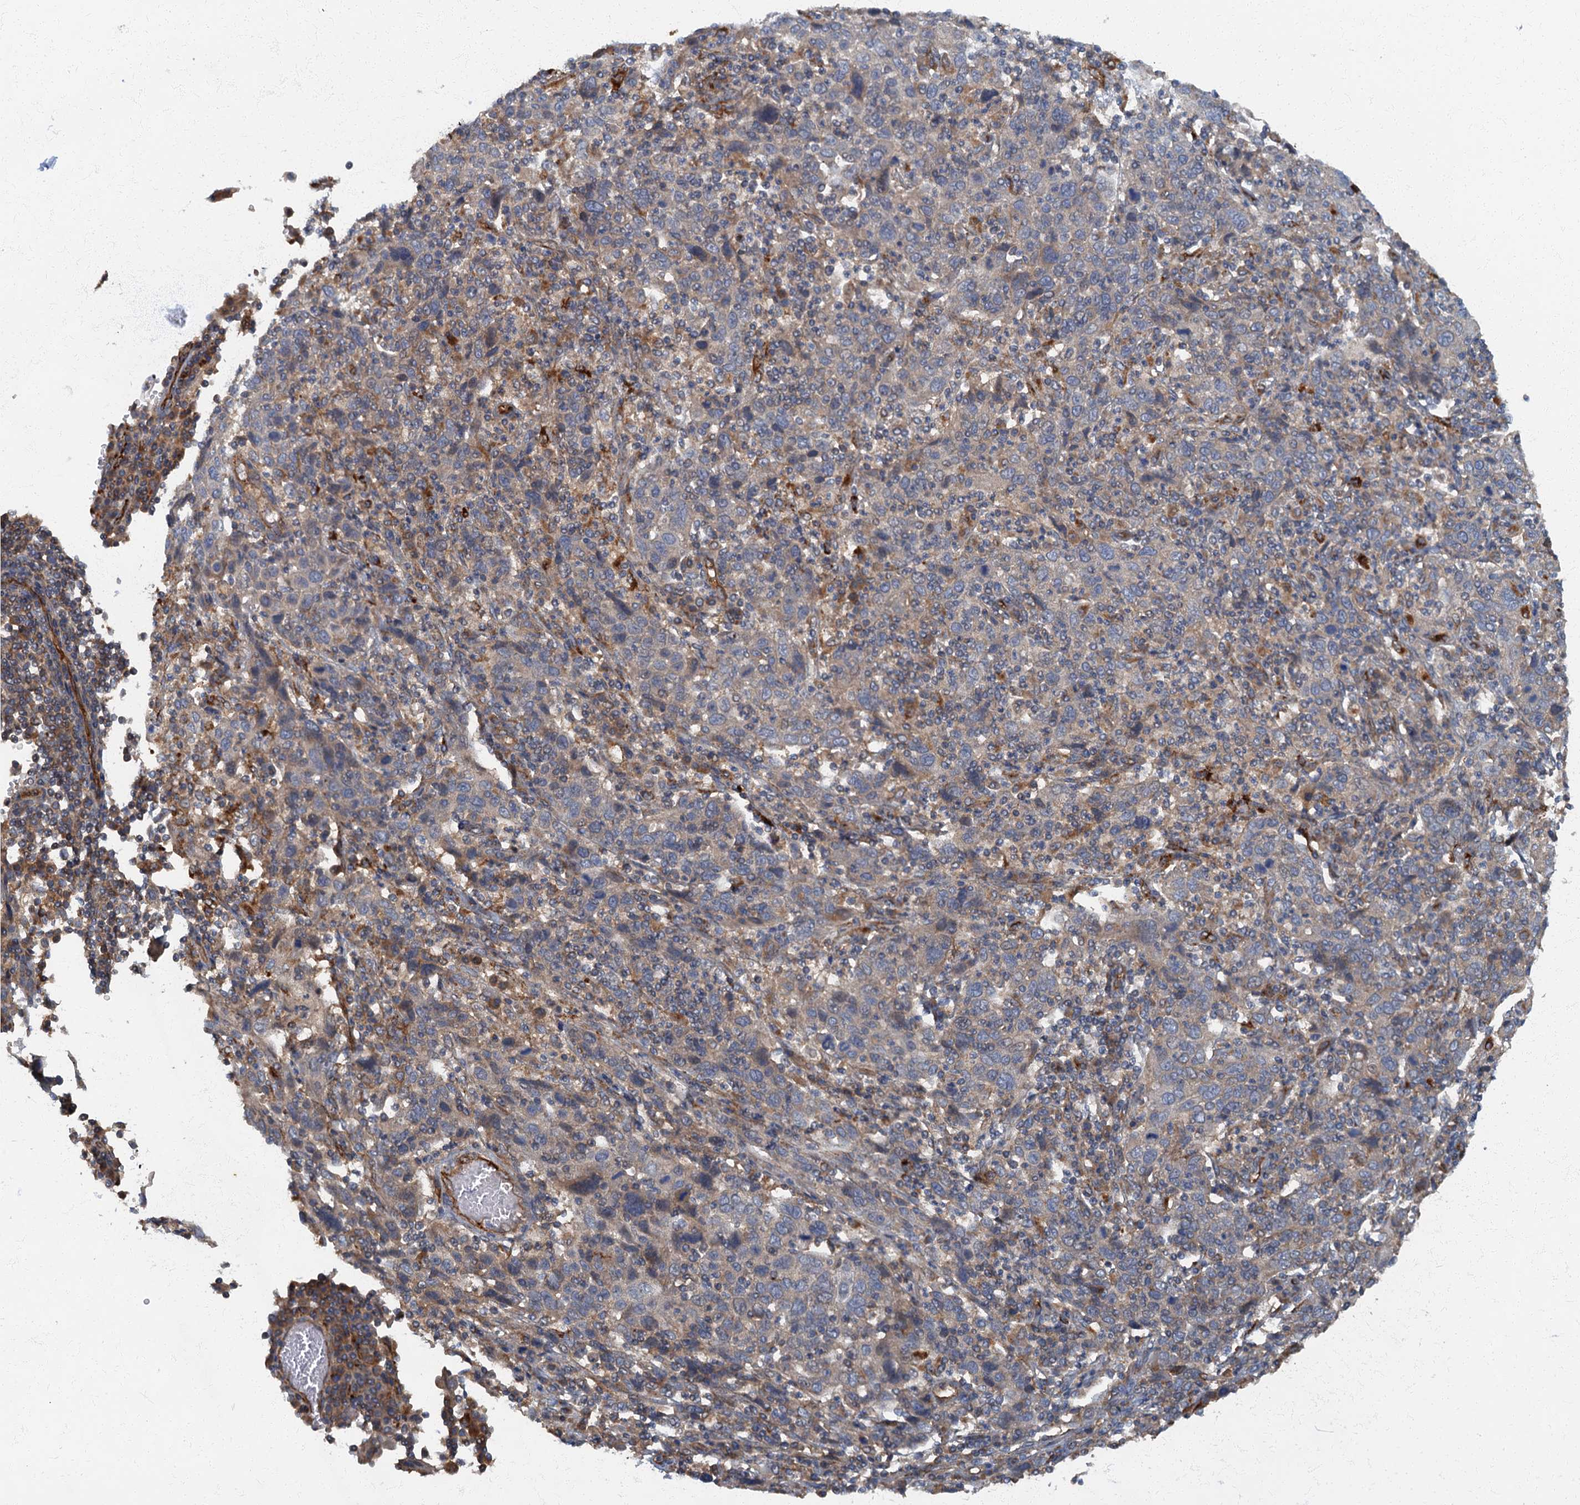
{"staining": {"intensity": "weak", "quantity": "<25%", "location": "cytoplasmic/membranous"}, "tissue": "cervical cancer", "cell_type": "Tumor cells", "image_type": "cancer", "snomed": [{"axis": "morphology", "description": "Squamous cell carcinoma, NOS"}, {"axis": "topography", "description": "Cervix"}], "caption": "Immunohistochemistry (IHC) photomicrograph of human cervical cancer (squamous cell carcinoma) stained for a protein (brown), which reveals no staining in tumor cells.", "gene": "ARL11", "patient": {"sex": "female", "age": 46}}